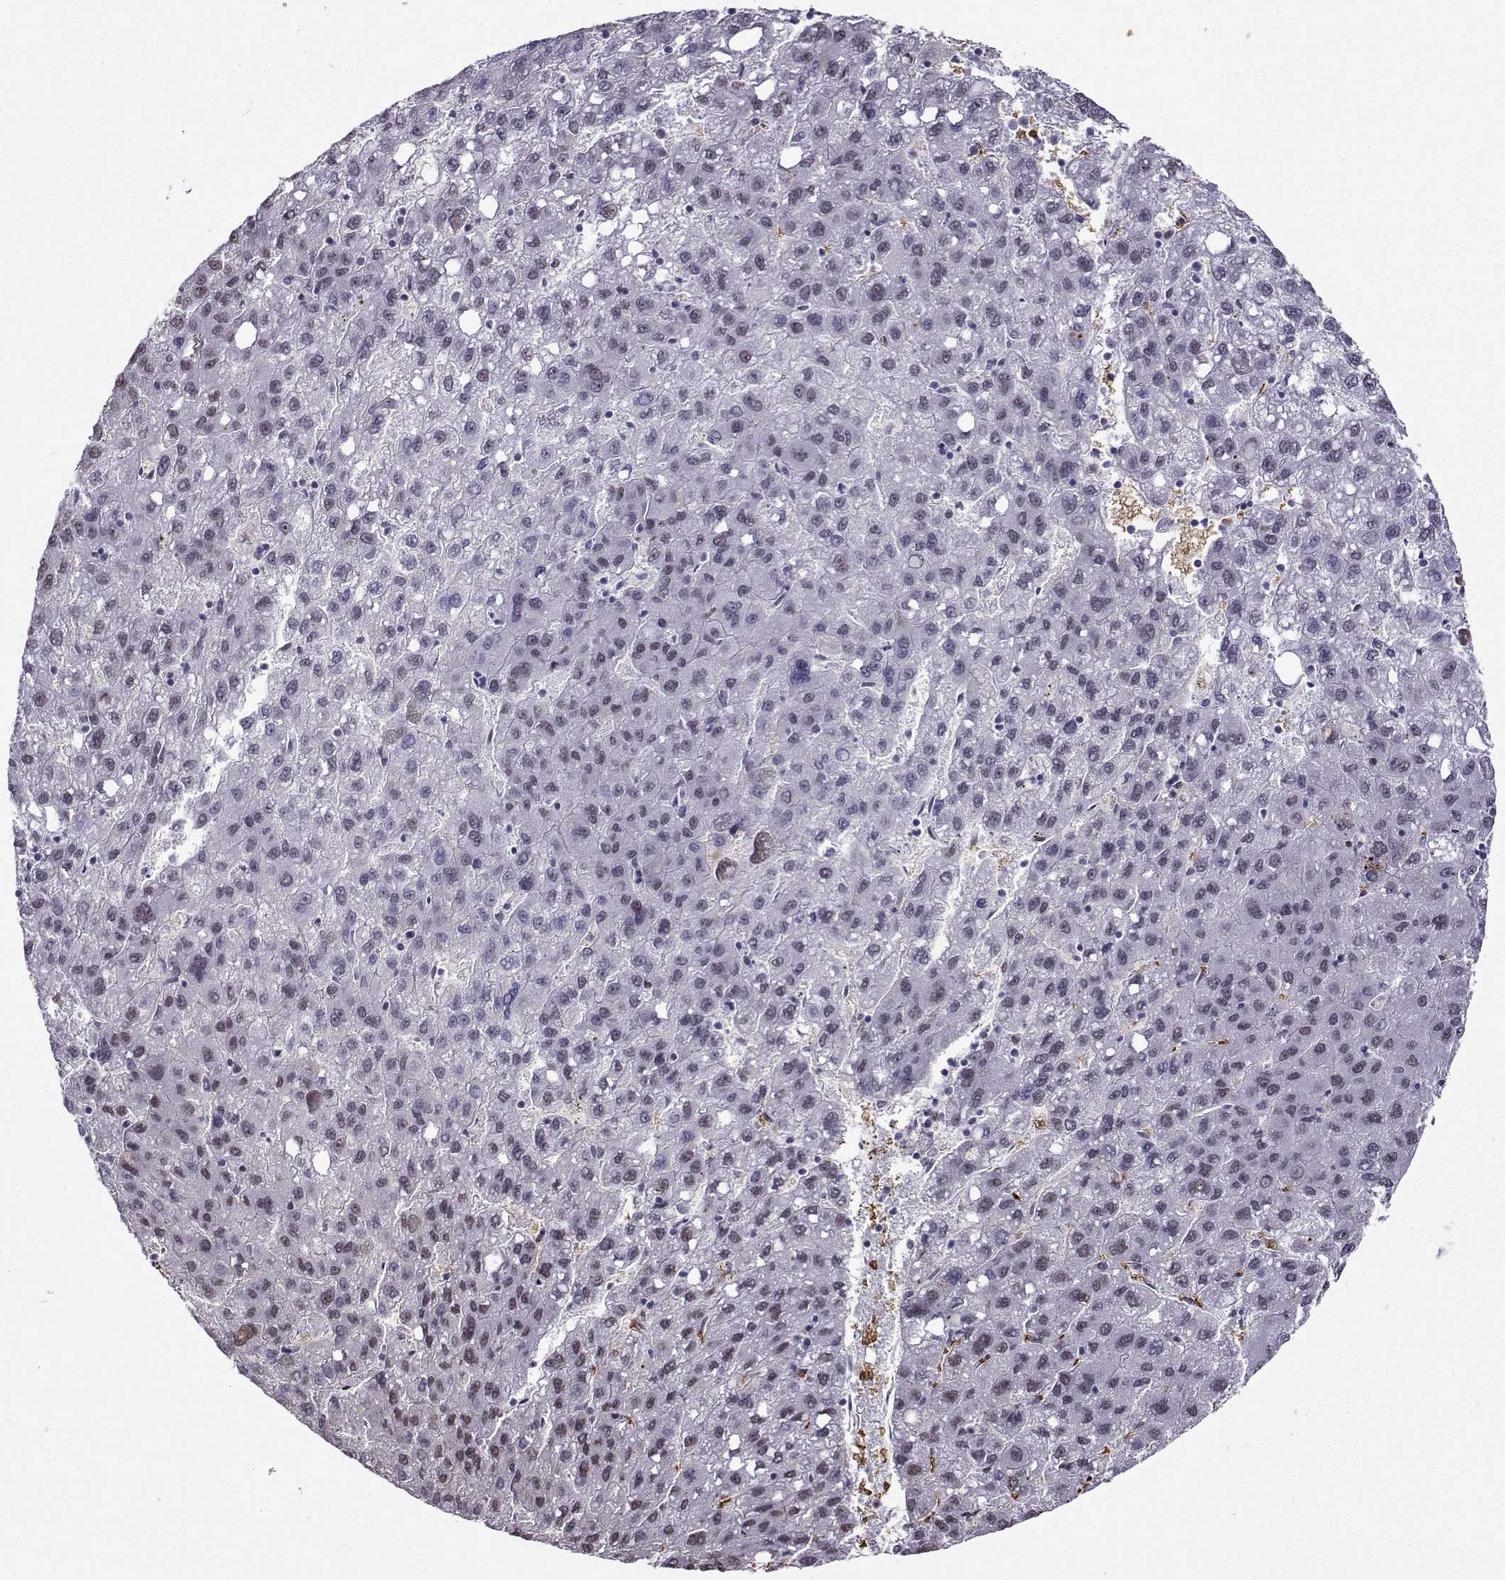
{"staining": {"intensity": "negative", "quantity": "none", "location": "none"}, "tissue": "liver cancer", "cell_type": "Tumor cells", "image_type": "cancer", "snomed": [{"axis": "morphology", "description": "Carcinoma, Hepatocellular, NOS"}, {"axis": "topography", "description": "Liver"}], "caption": "High power microscopy image of an immunohistochemistry (IHC) photomicrograph of liver cancer, revealing no significant expression in tumor cells.", "gene": "CCNK", "patient": {"sex": "female", "age": 82}}